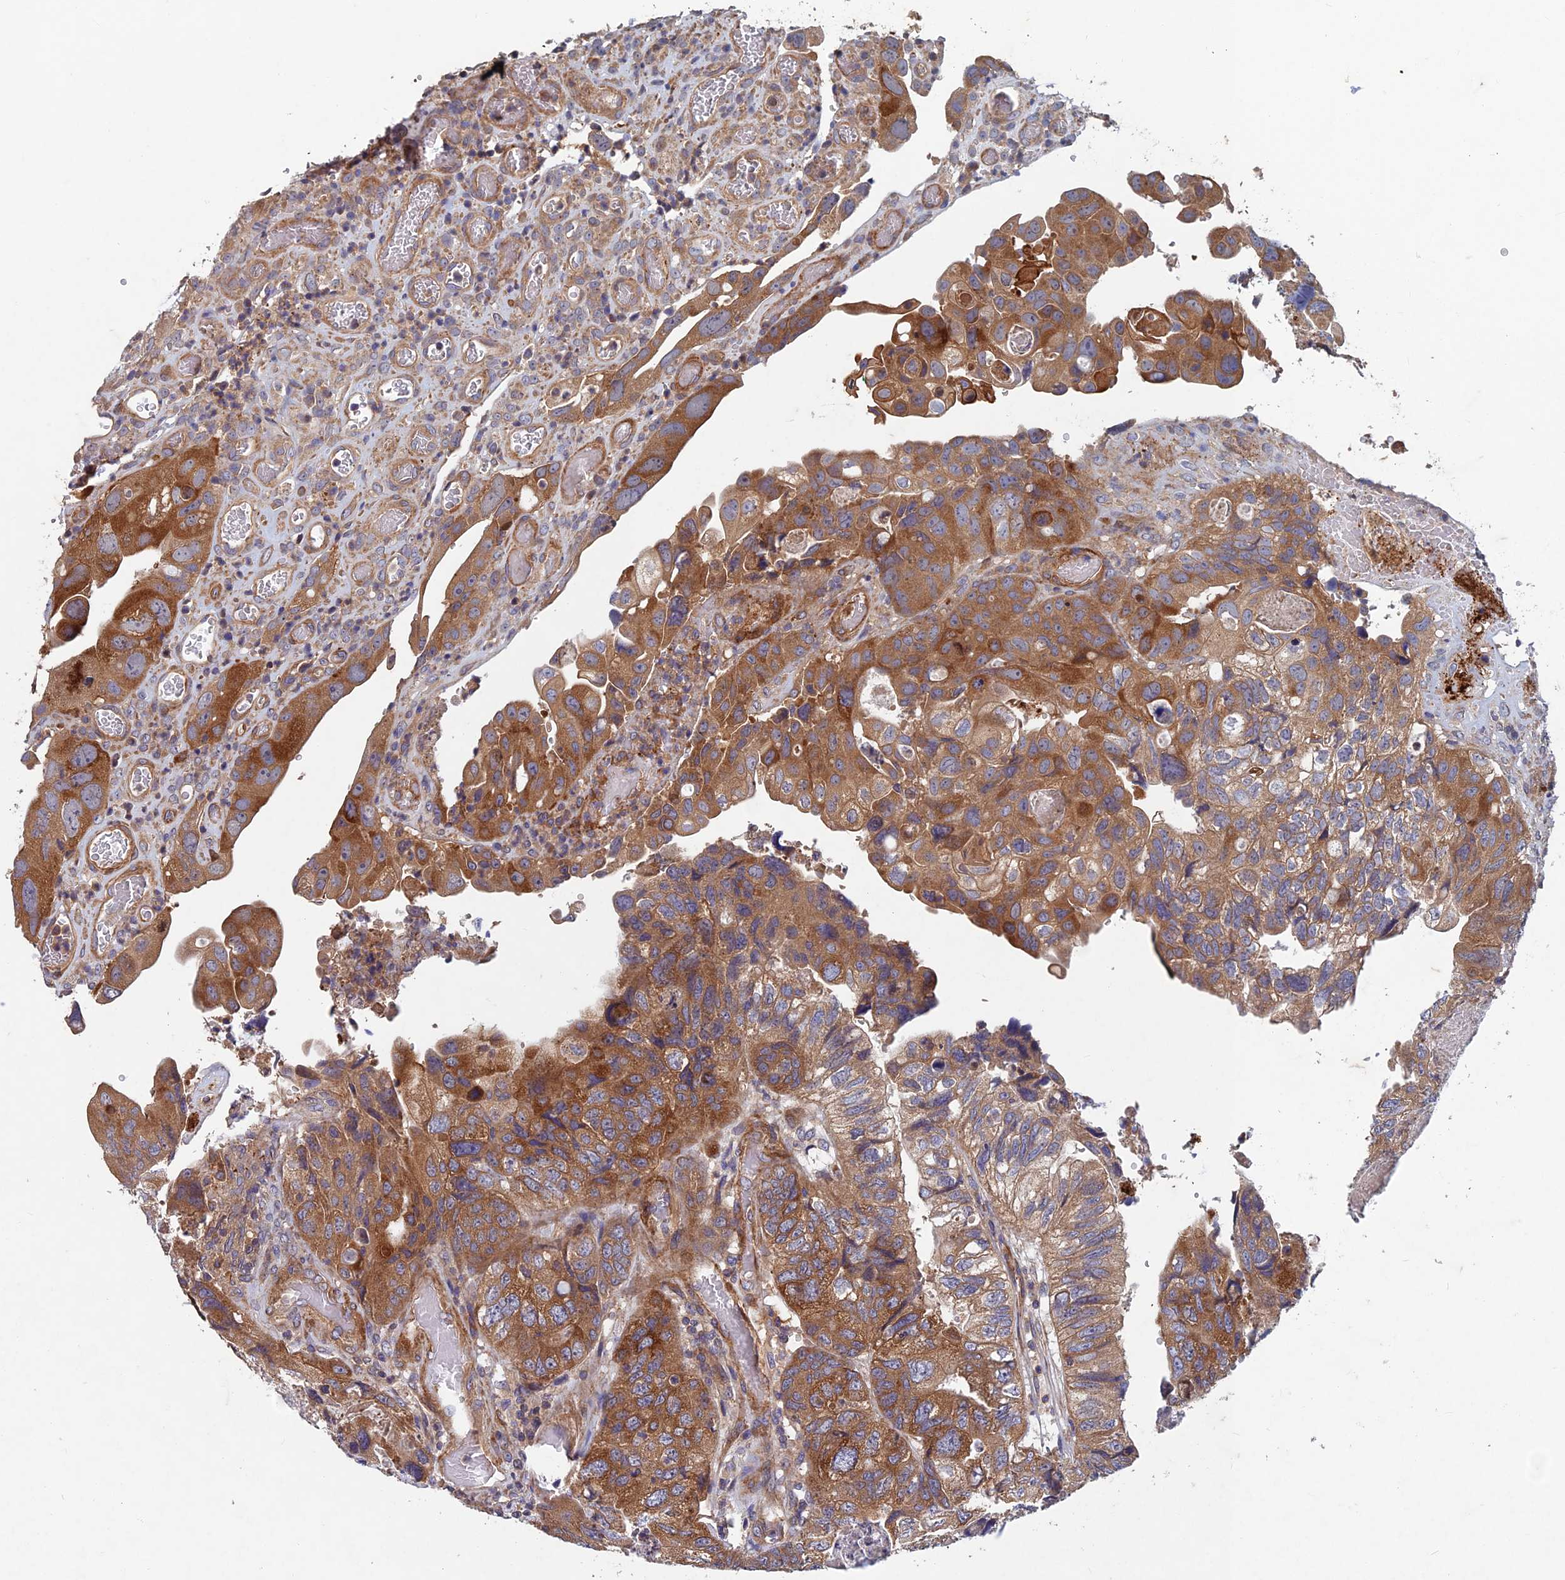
{"staining": {"intensity": "moderate", "quantity": ">75%", "location": "cytoplasmic/membranous"}, "tissue": "colorectal cancer", "cell_type": "Tumor cells", "image_type": "cancer", "snomed": [{"axis": "morphology", "description": "Adenocarcinoma, NOS"}, {"axis": "topography", "description": "Rectum"}], "caption": "Human colorectal adenocarcinoma stained with a protein marker shows moderate staining in tumor cells.", "gene": "NCAPG", "patient": {"sex": "male", "age": 63}}